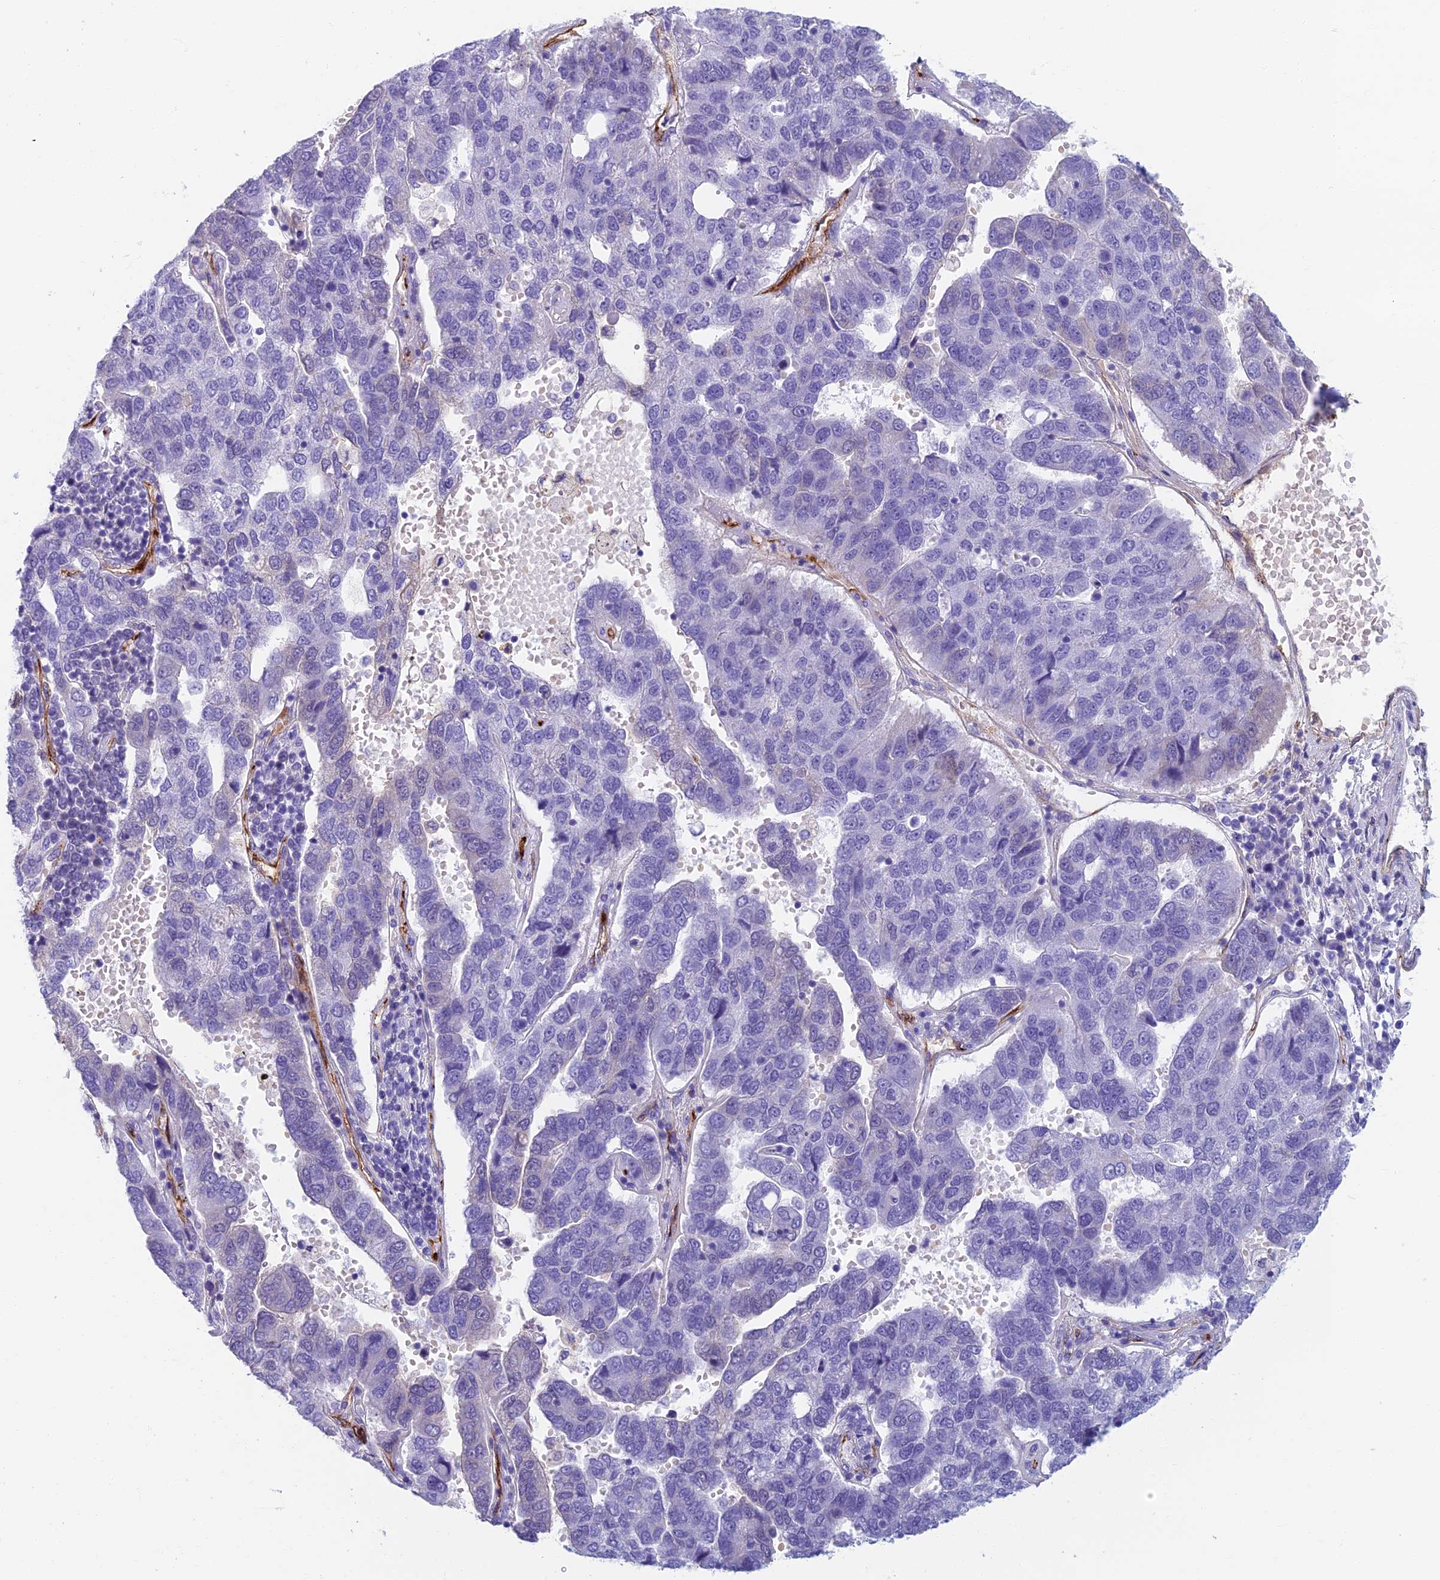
{"staining": {"intensity": "negative", "quantity": "none", "location": "none"}, "tissue": "pancreatic cancer", "cell_type": "Tumor cells", "image_type": "cancer", "snomed": [{"axis": "morphology", "description": "Adenocarcinoma, NOS"}, {"axis": "topography", "description": "Pancreas"}], "caption": "Tumor cells show no significant protein positivity in adenocarcinoma (pancreatic).", "gene": "ETFRF1", "patient": {"sex": "female", "age": 61}}